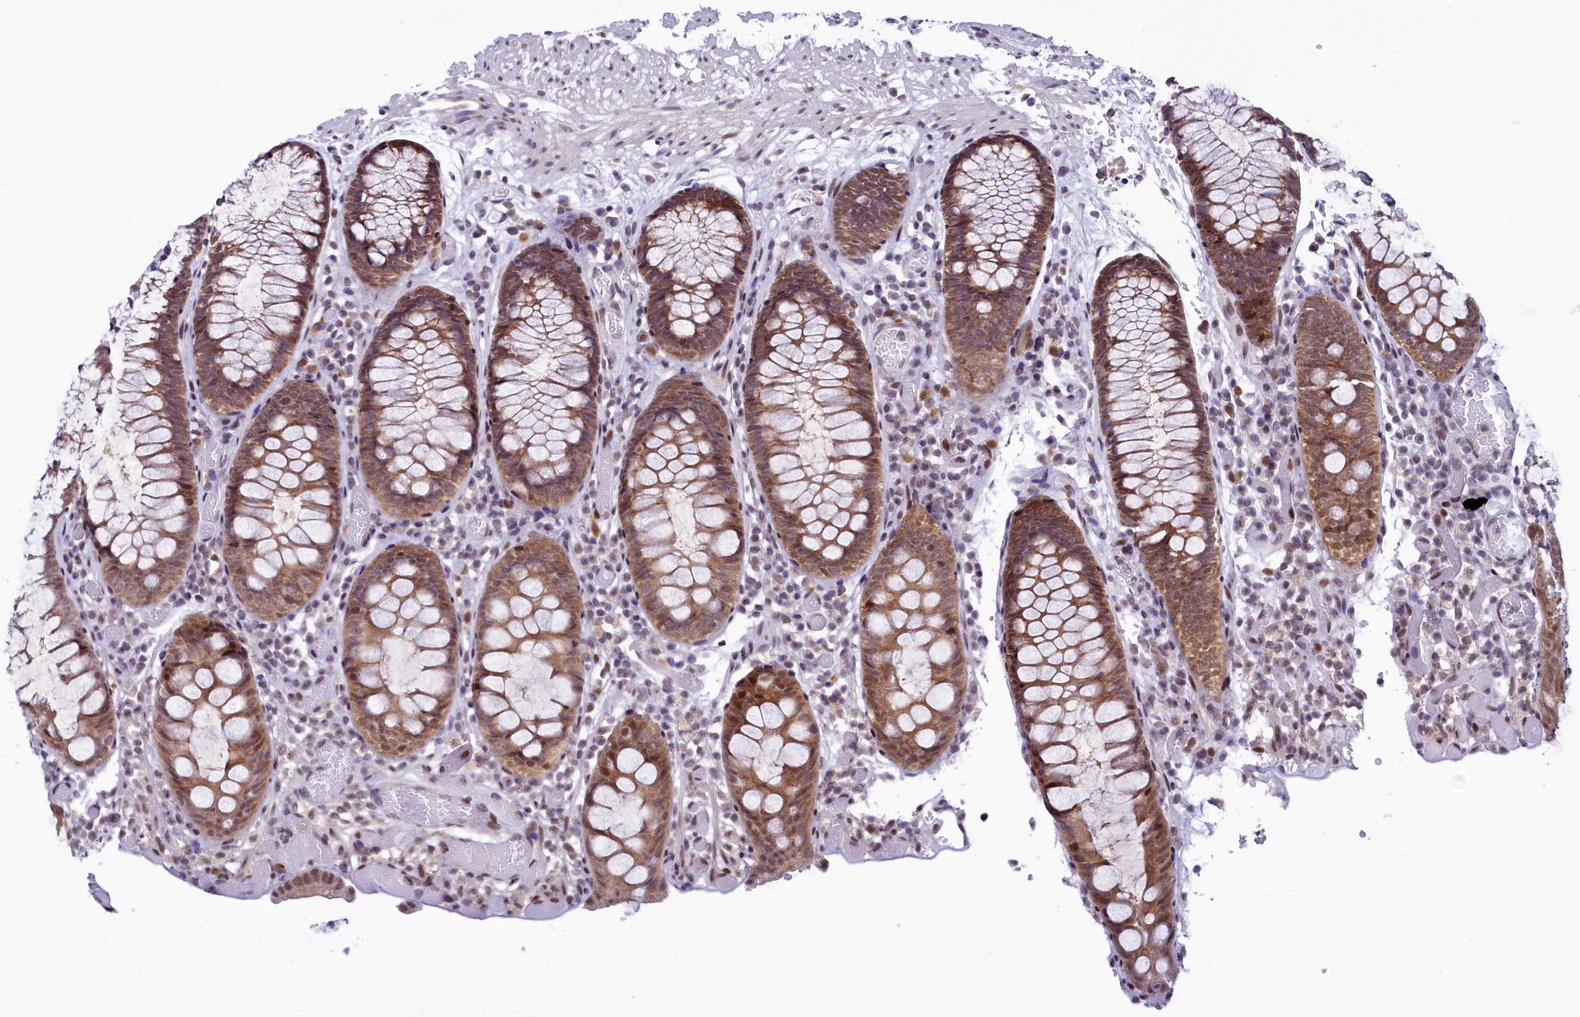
{"staining": {"intensity": "moderate", "quantity": ">75%", "location": "cytoplasmic/membranous,nuclear"}, "tissue": "colon", "cell_type": "Endothelial cells", "image_type": "normal", "snomed": [{"axis": "morphology", "description": "Normal tissue, NOS"}, {"axis": "topography", "description": "Colon"}], "caption": "An immunohistochemistry photomicrograph of benign tissue is shown. Protein staining in brown shows moderate cytoplasmic/membranous,nuclear positivity in colon within endothelial cells. The staining was performed using DAB, with brown indicating positive protein expression. Nuclei are stained blue with hematoxylin.", "gene": "ANKS3", "patient": {"sex": "male", "age": 14}}